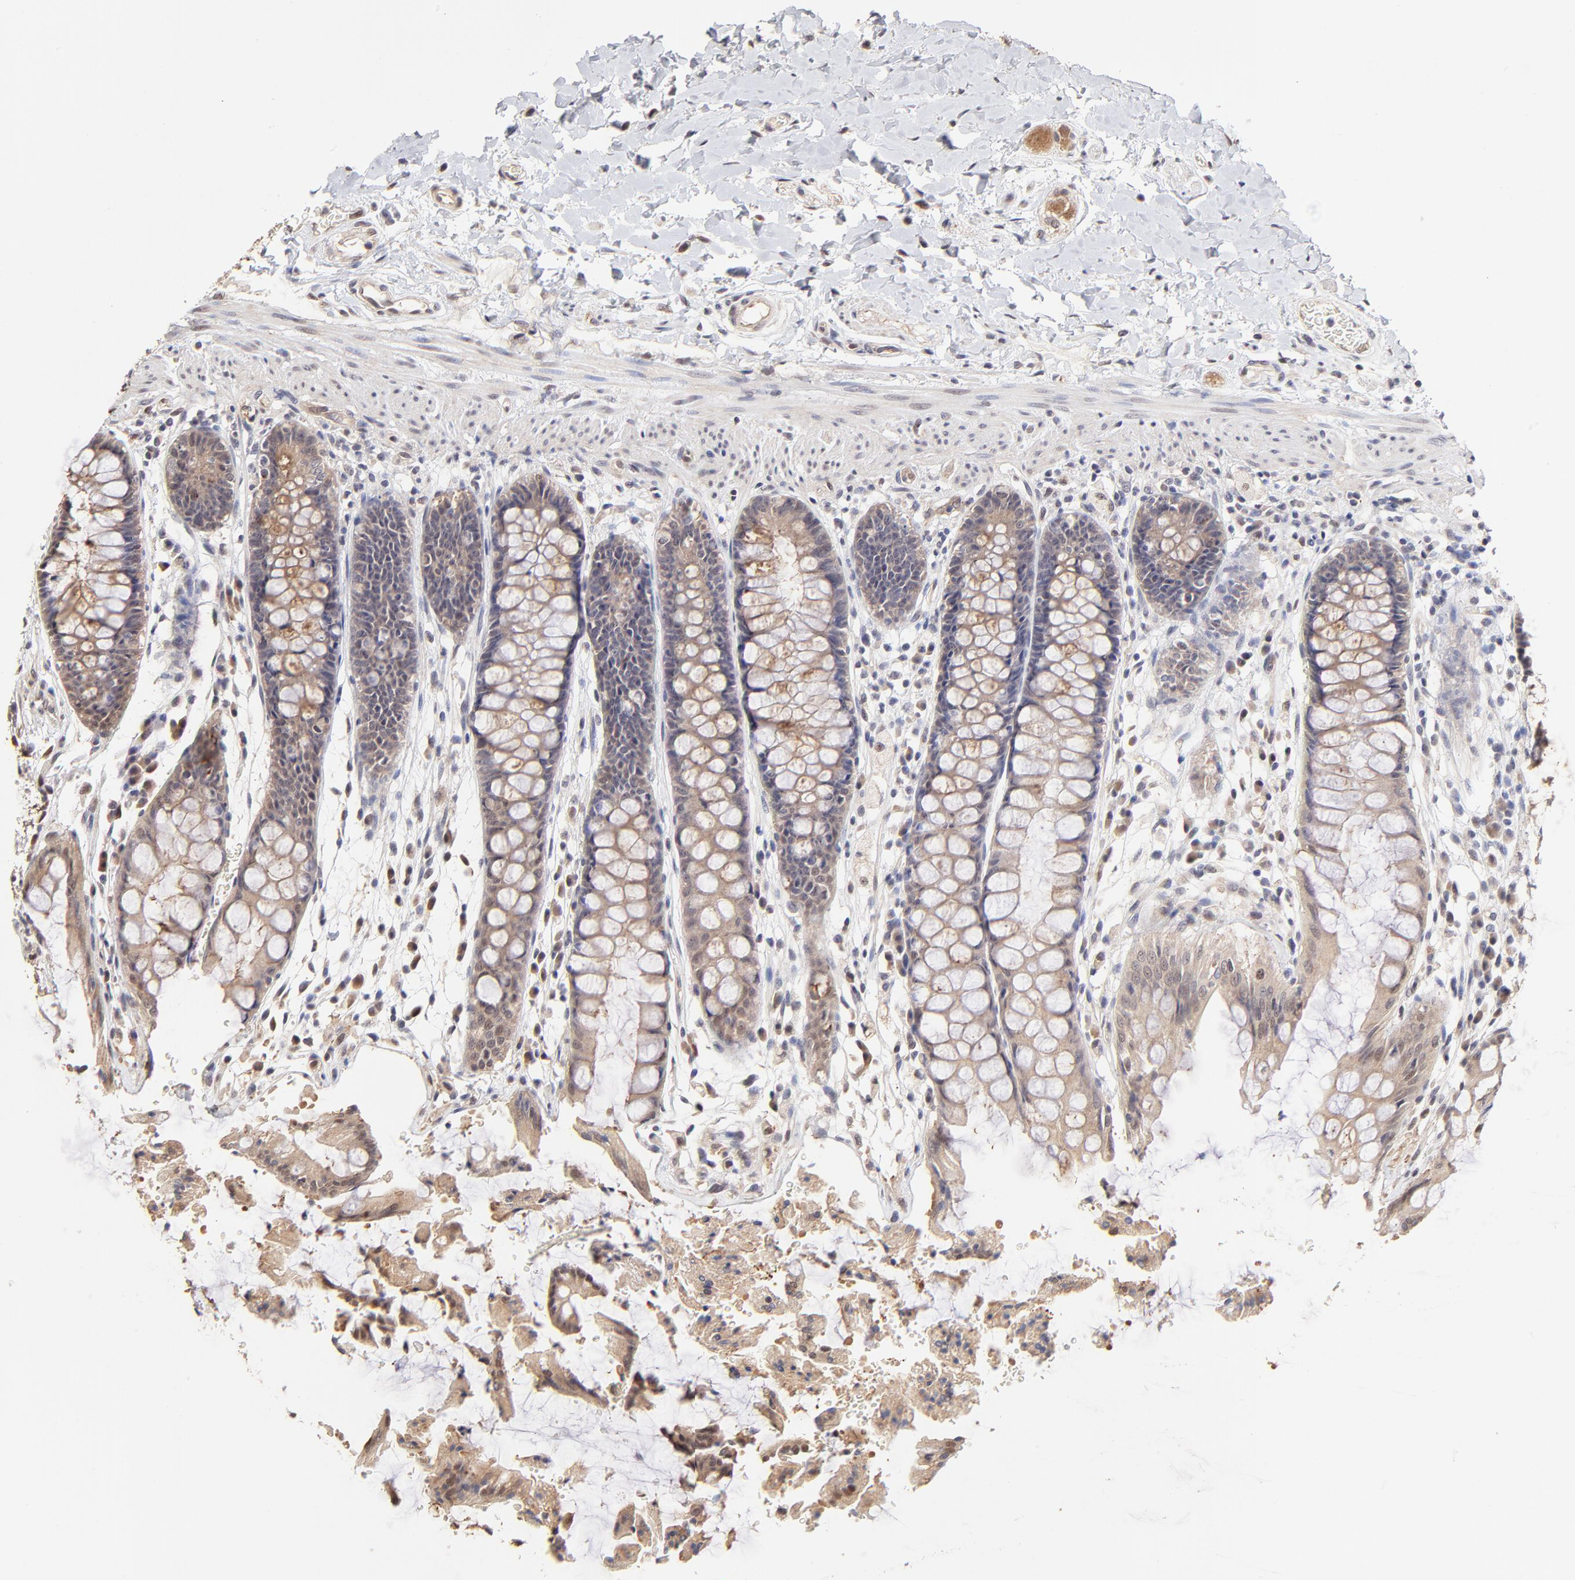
{"staining": {"intensity": "moderate", "quantity": ">75%", "location": "cytoplasmic/membranous"}, "tissue": "rectum", "cell_type": "Glandular cells", "image_type": "normal", "snomed": [{"axis": "morphology", "description": "Normal tissue, NOS"}, {"axis": "topography", "description": "Rectum"}], "caption": "This is a photomicrograph of immunohistochemistry staining of normal rectum, which shows moderate expression in the cytoplasmic/membranous of glandular cells.", "gene": "ZNF10", "patient": {"sex": "female", "age": 46}}